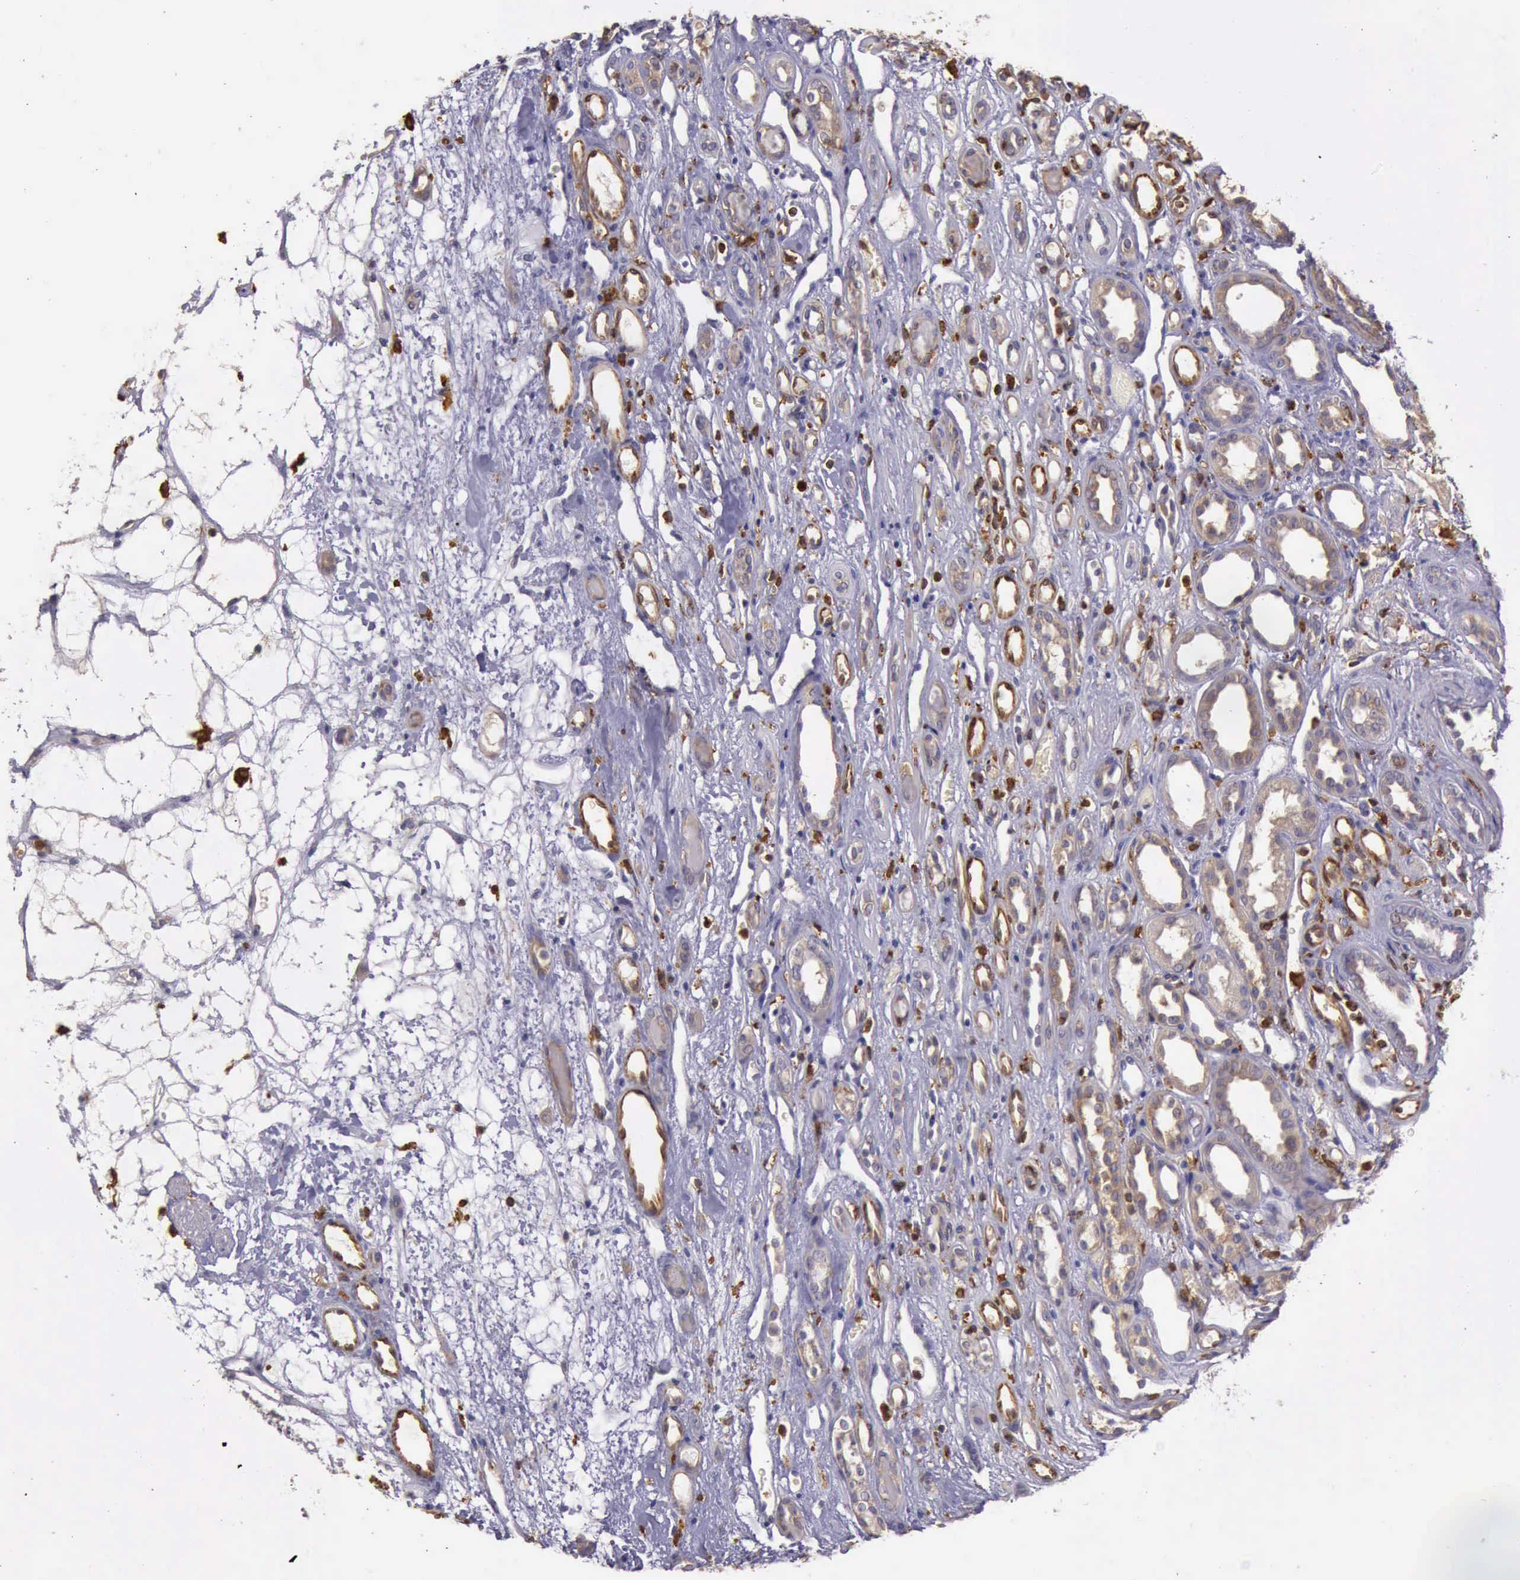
{"staining": {"intensity": "weak", "quantity": "<25%", "location": "cytoplasmic/membranous"}, "tissue": "renal cancer", "cell_type": "Tumor cells", "image_type": "cancer", "snomed": [{"axis": "morphology", "description": "Adenocarcinoma, NOS"}, {"axis": "topography", "description": "Kidney"}], "caption": "A high-resolution photomicrograph shows IHC staining of renal cancer, which exhibits no significant positivity in tumor cells.", "gene": "ARHGAP4", "patient": {"sex": "female", "age": 60}}